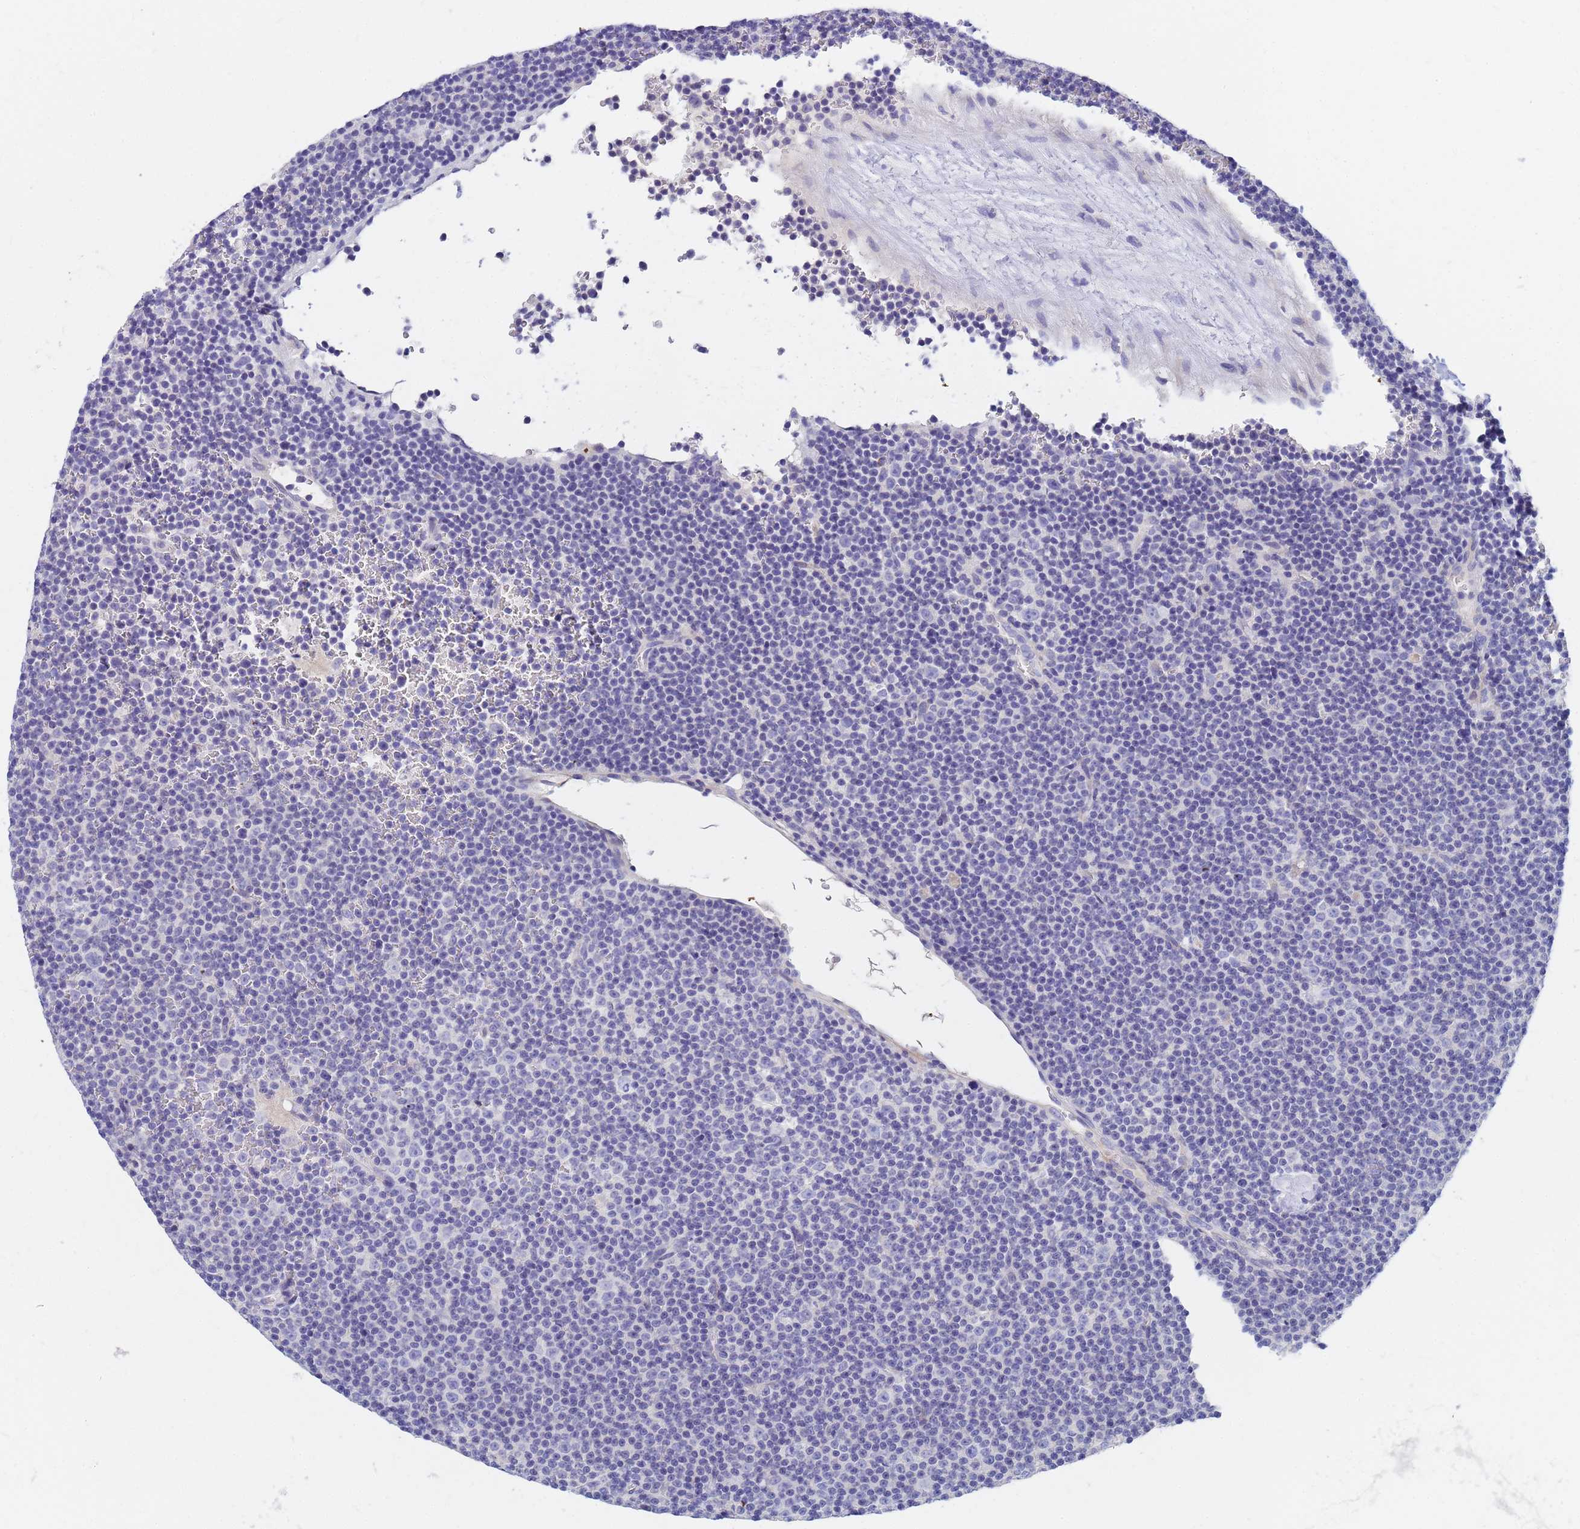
{"staining": {"intensity": "negative", "quantity": "none", "location": "none"}, "tissue": "lymphoma", "cell_type": "Tumor cells", "image_type": "cancer", "snomed": [{"axis": "morphology", "description": "Malignant lymphoma, non-Hodgkin's type, Low grade"}, {"axis": "topography", "description": "Lymph node"}], "caption": "The histopathology image exhibits no significant positivity in tumor cells of malignant lymphoma, non-Hodgkin's type (low-grade).", "gene": "DPRX", "patient": {"sex": "female", "age": 67}}